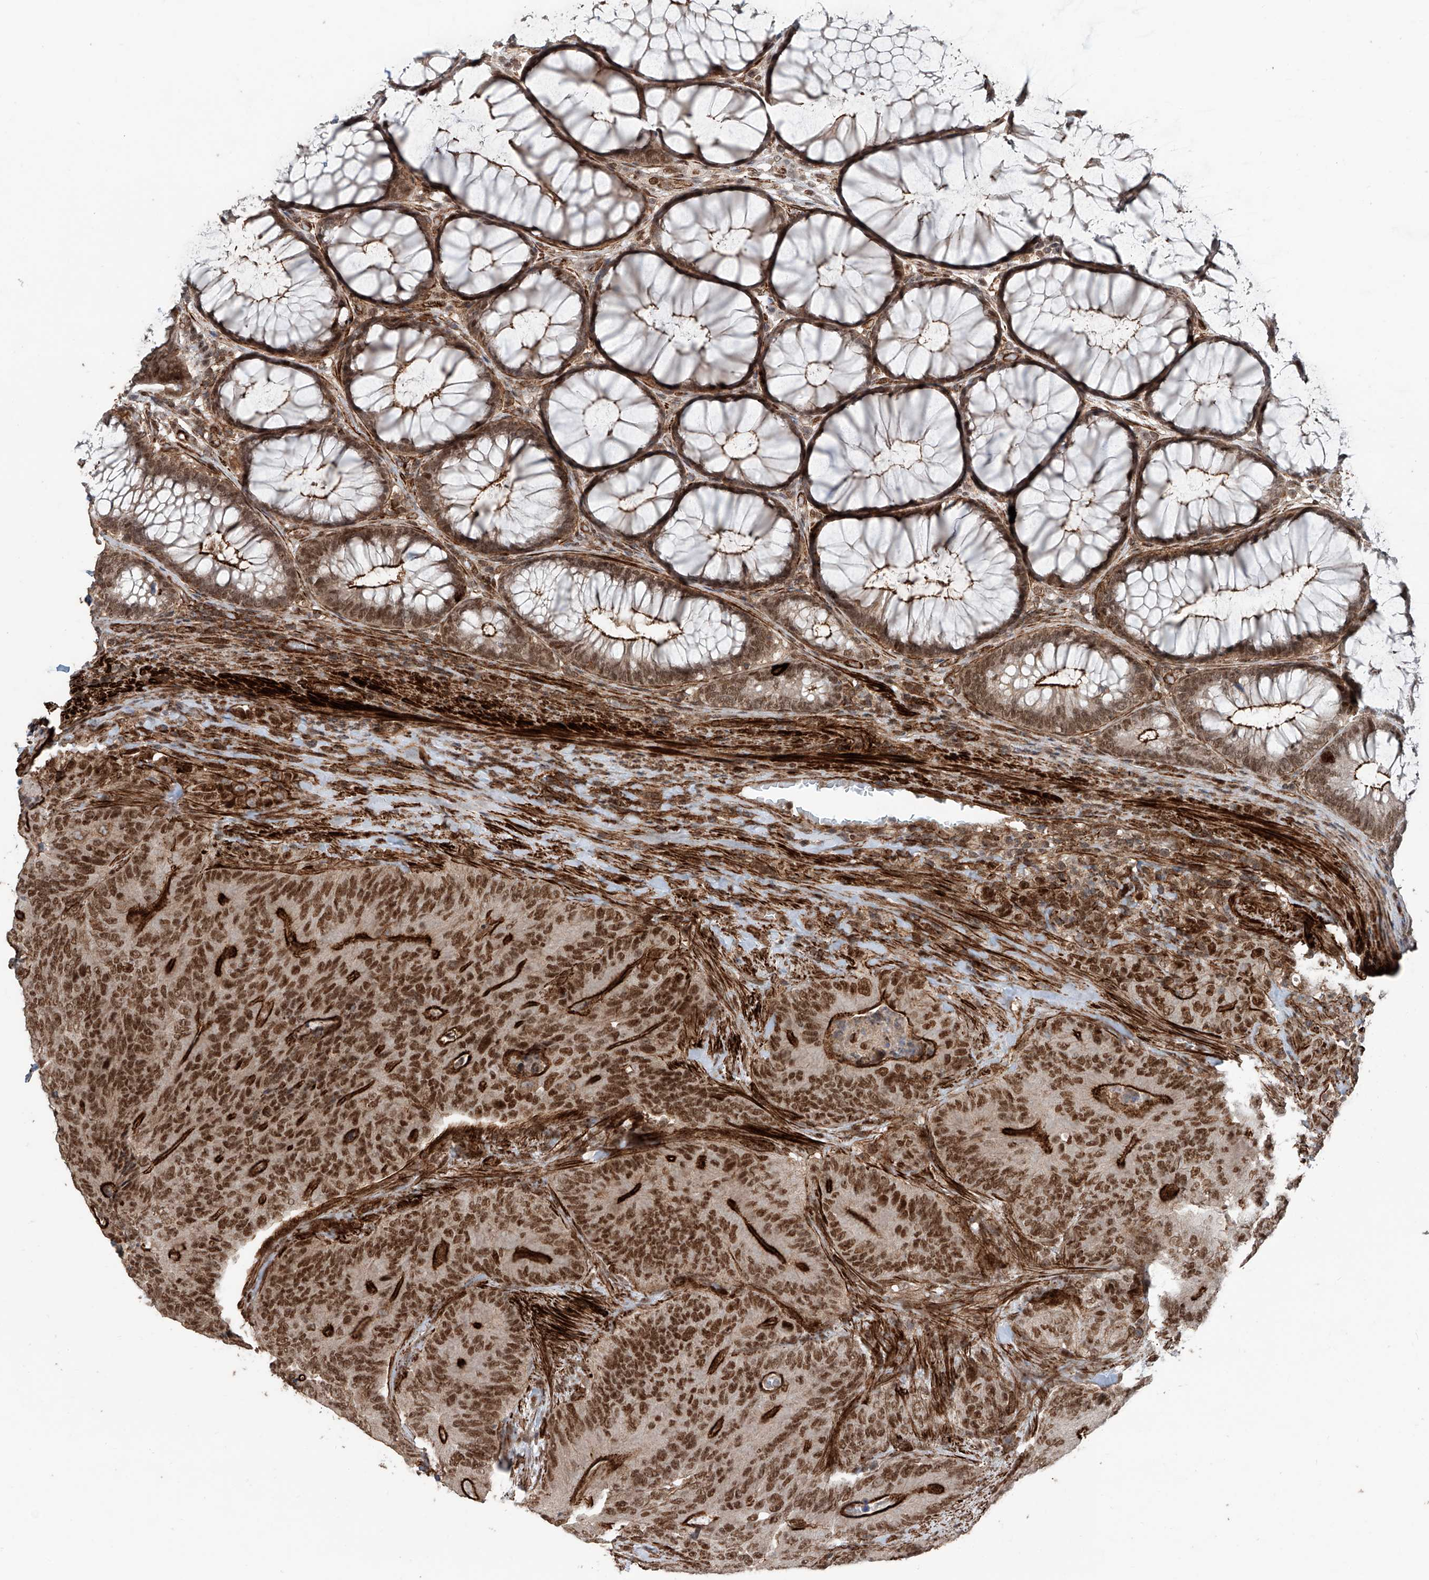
{"staining": {"intensity": "strong", "quantity": ">75%", "location": "cytoplasmic/membranous,nuclear"}, "tissue": "colorectal cancer", "cell_type": "Tumor cells", "image_type": "cancer", "snomed": [{"axis": "morphology", "description": "Normal tissue, NOS"}, {"axis": "topography", "description": "Colon"}], "caption": "A histopathology image of colorectal cancer stained for a protein reveals strong cytoplasmic/membranous and nuclear brown staining in tumor cells. Using DAB (brown) and hematoxylin (blue) stains, captured at high magnification using brightfield microscopy.", "gene": "SDE2", "patient": {"sex": "female", "age": 82}}